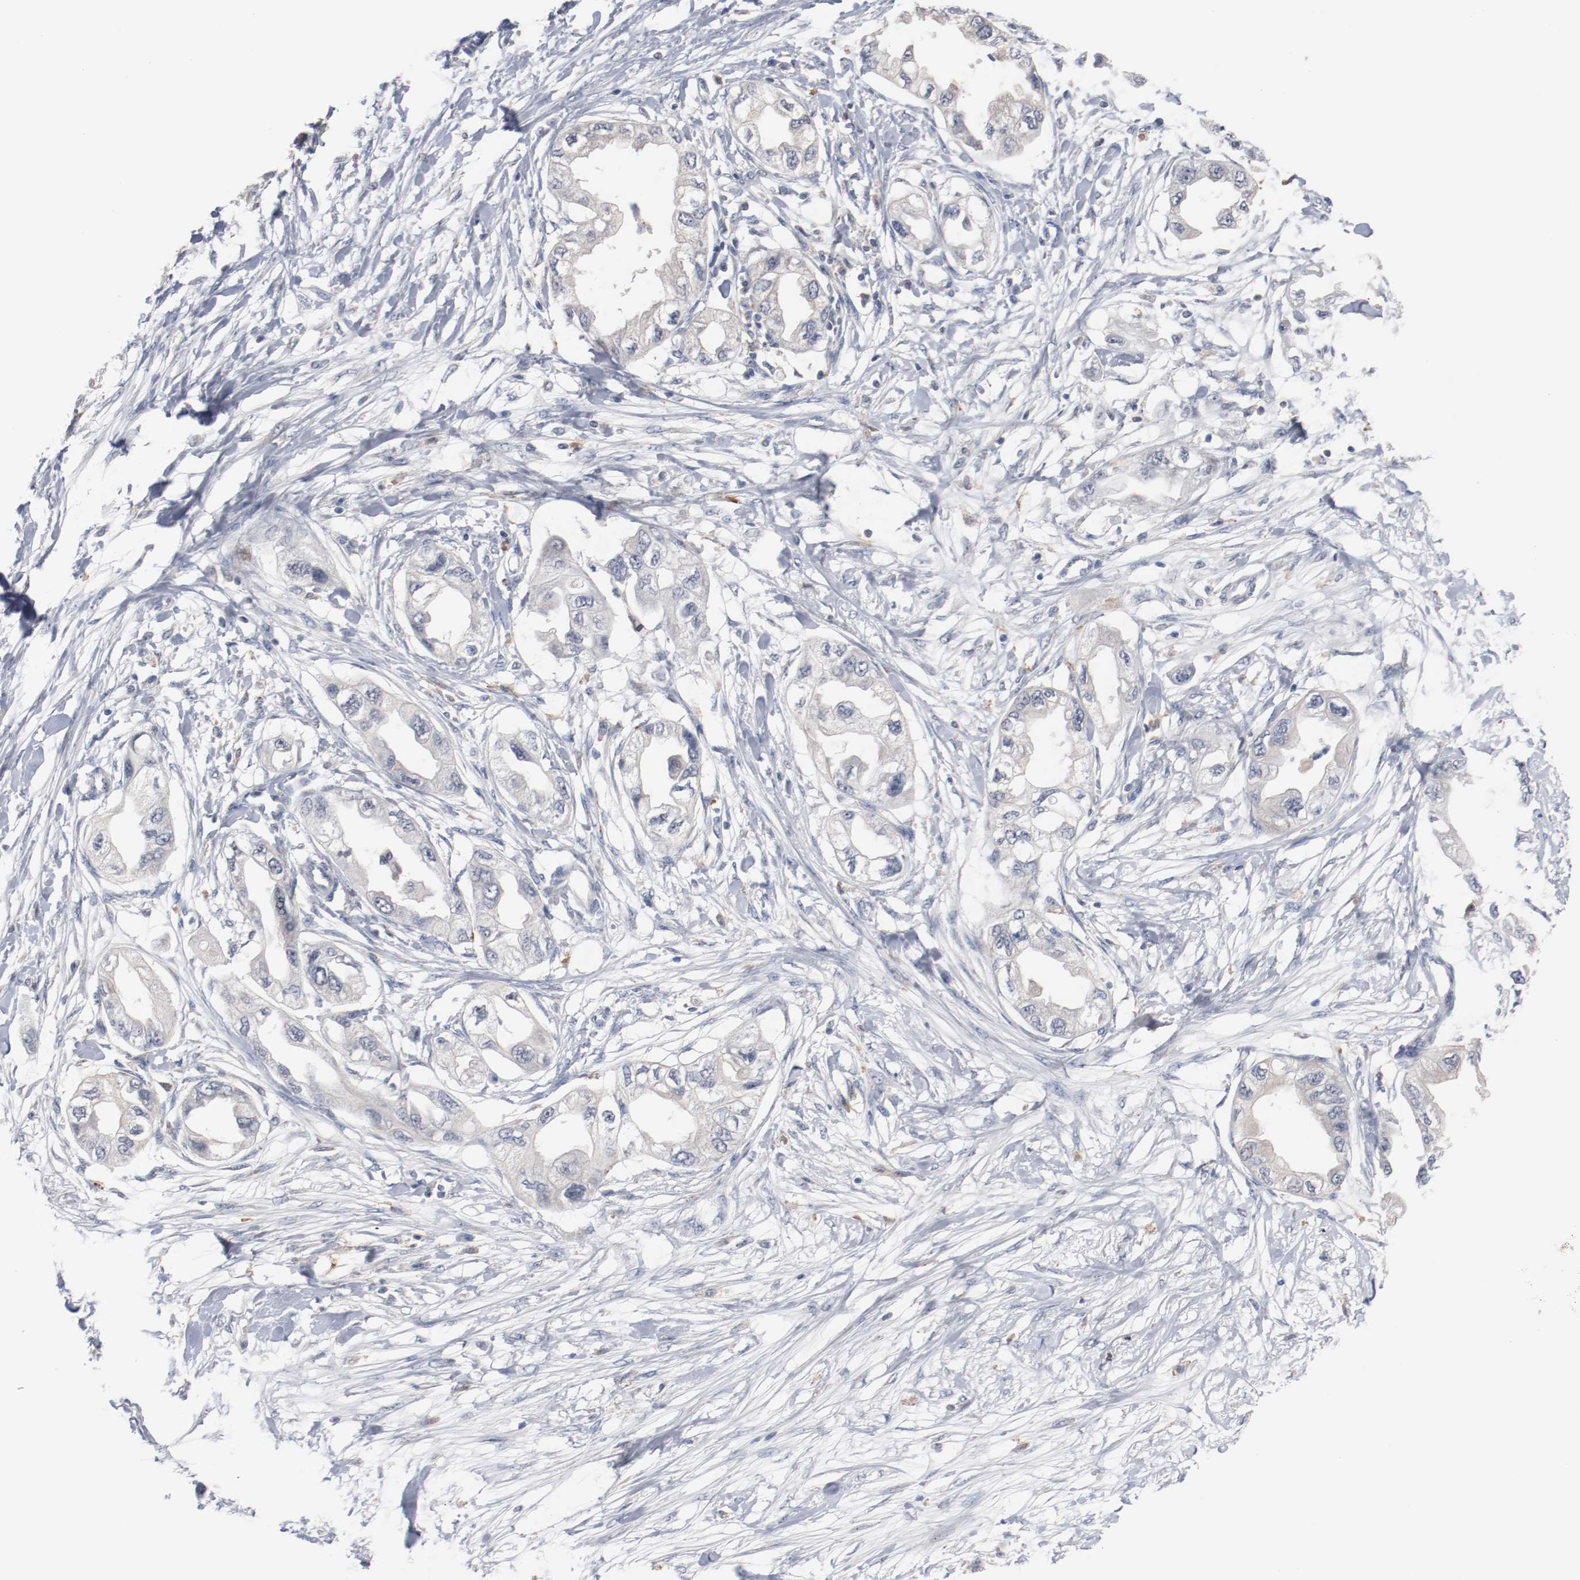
{"staining": {"intensity": "negative", "quantity": "none", "location": "none"}, "tissue": "endometrial cancer", "cell_type": "Tumor cells", "image_type": "cancer", "snomed": [{"axis": "morphology", "description": "Adenocarcinoma, NOS"}, {"axis": "topography", "description": "Endometrium"}], "caption": "This micrograph is of endometrial cancer (adenocarcinoma) stained with immunohistochemistry (IHC) to label a protein in brown with the nuclei are counter-stained blue. There is no positivity in tumor cells. (DAB IHC, high magnification).", "gene": "ERICH1", "patient": {"sex": "female", "age": 67}}